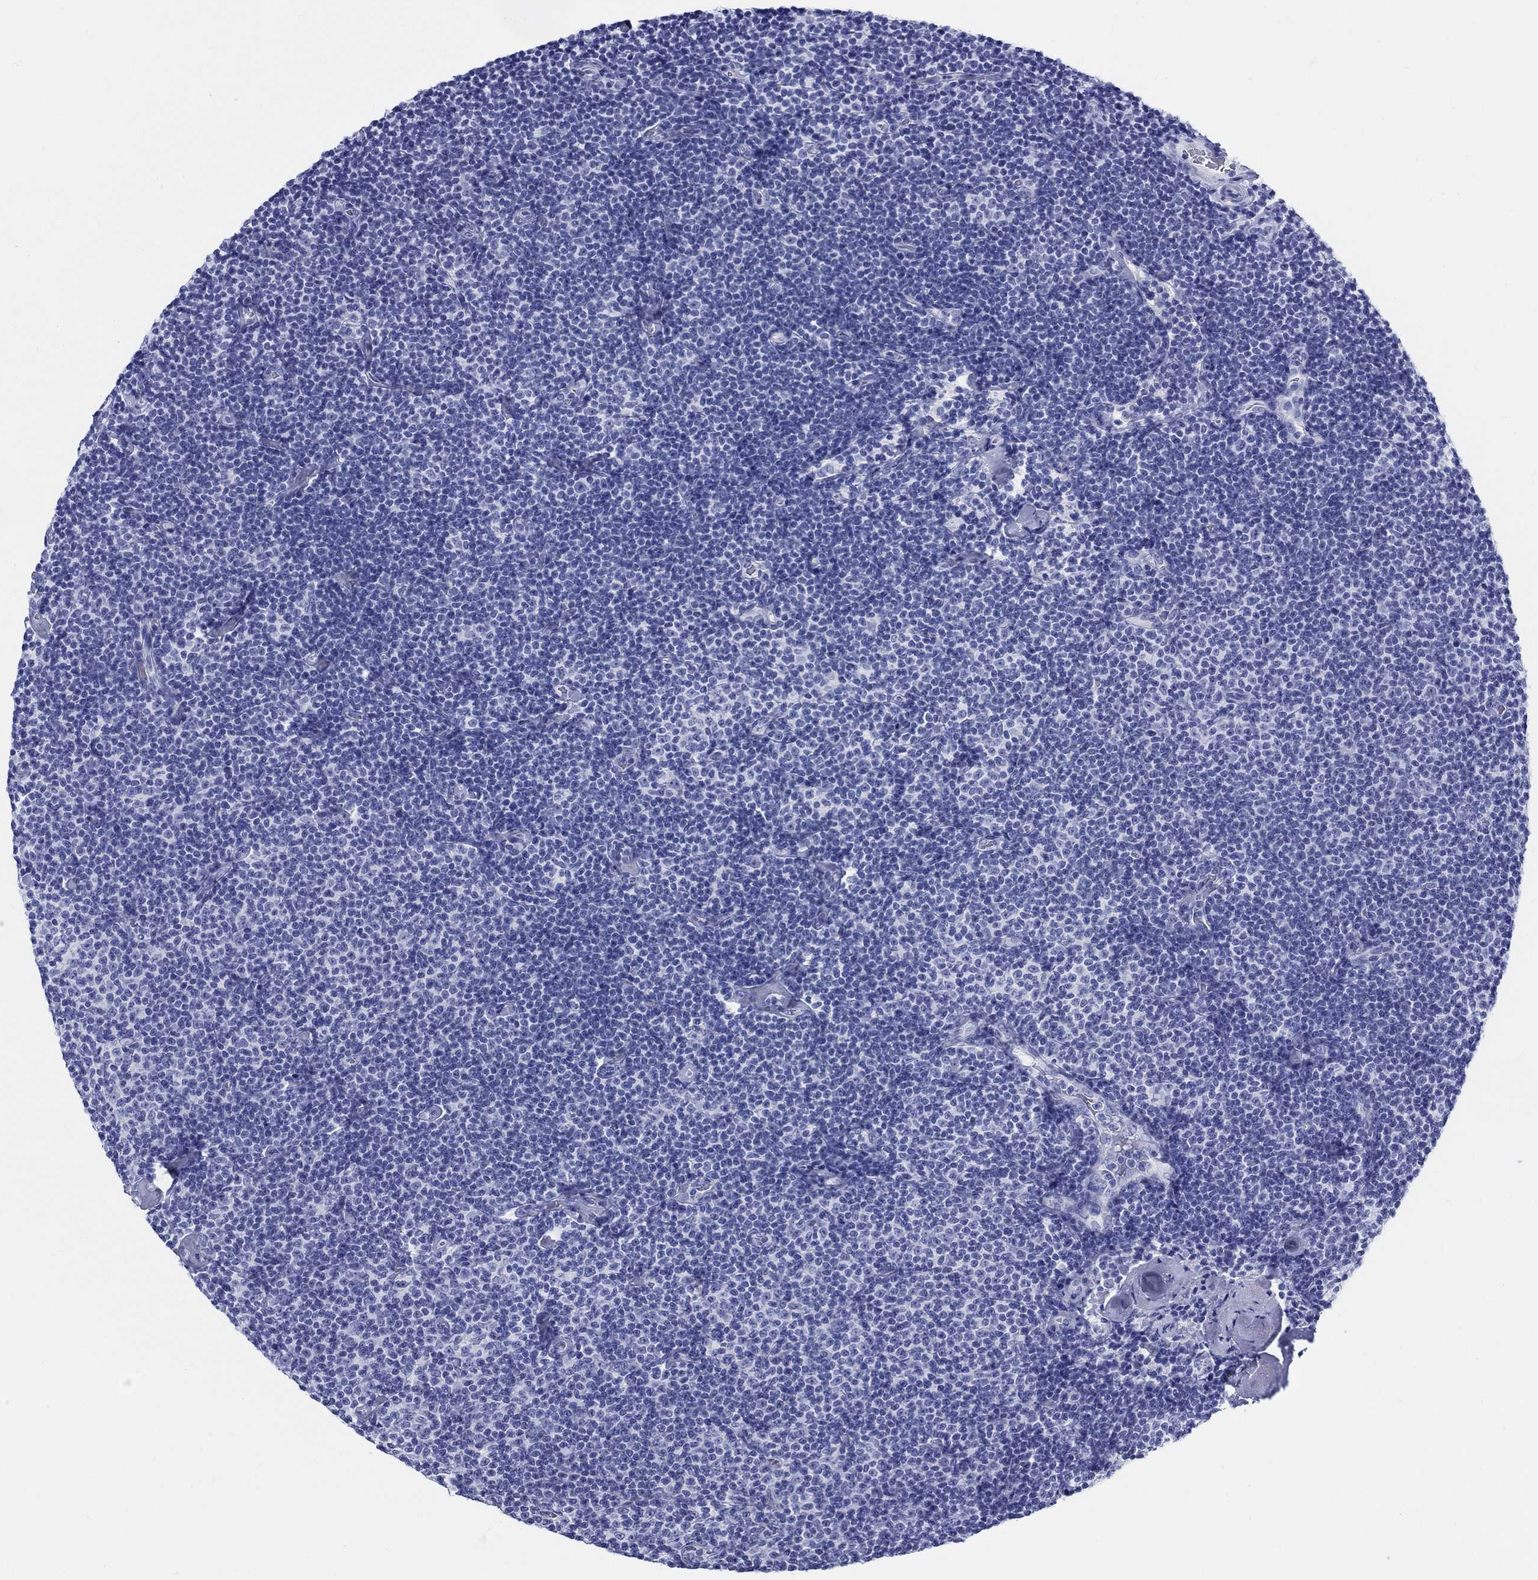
{"staining": {"intensity": "negative", "quantity": "none", "location": "none"}, "tissue": "lymphoma", "cell_type": "Tumor cells", "image_type": "cancer", "snomed": [{"axis": "morphology", "description": "Malignant lymphoma, non-Hodgkin's type, Low grade"}, {"axis": "topography", "description": "Lymph node"}], "caption": "An immunohistochemistry histopathology image of malignant lymphoma, non-Hodgkin's type (low-grade) is shown. There is no staining in tumor cells of malignant lymphoma, non-Hodgkin's type (low-grade). (DAB (3,3'-diaminobenzidine) immunohistochemistry visualized using brightfield microscopy, high magnification).", "gene": "CRYGS", "patient": {"sex": "male", "age": 81}}